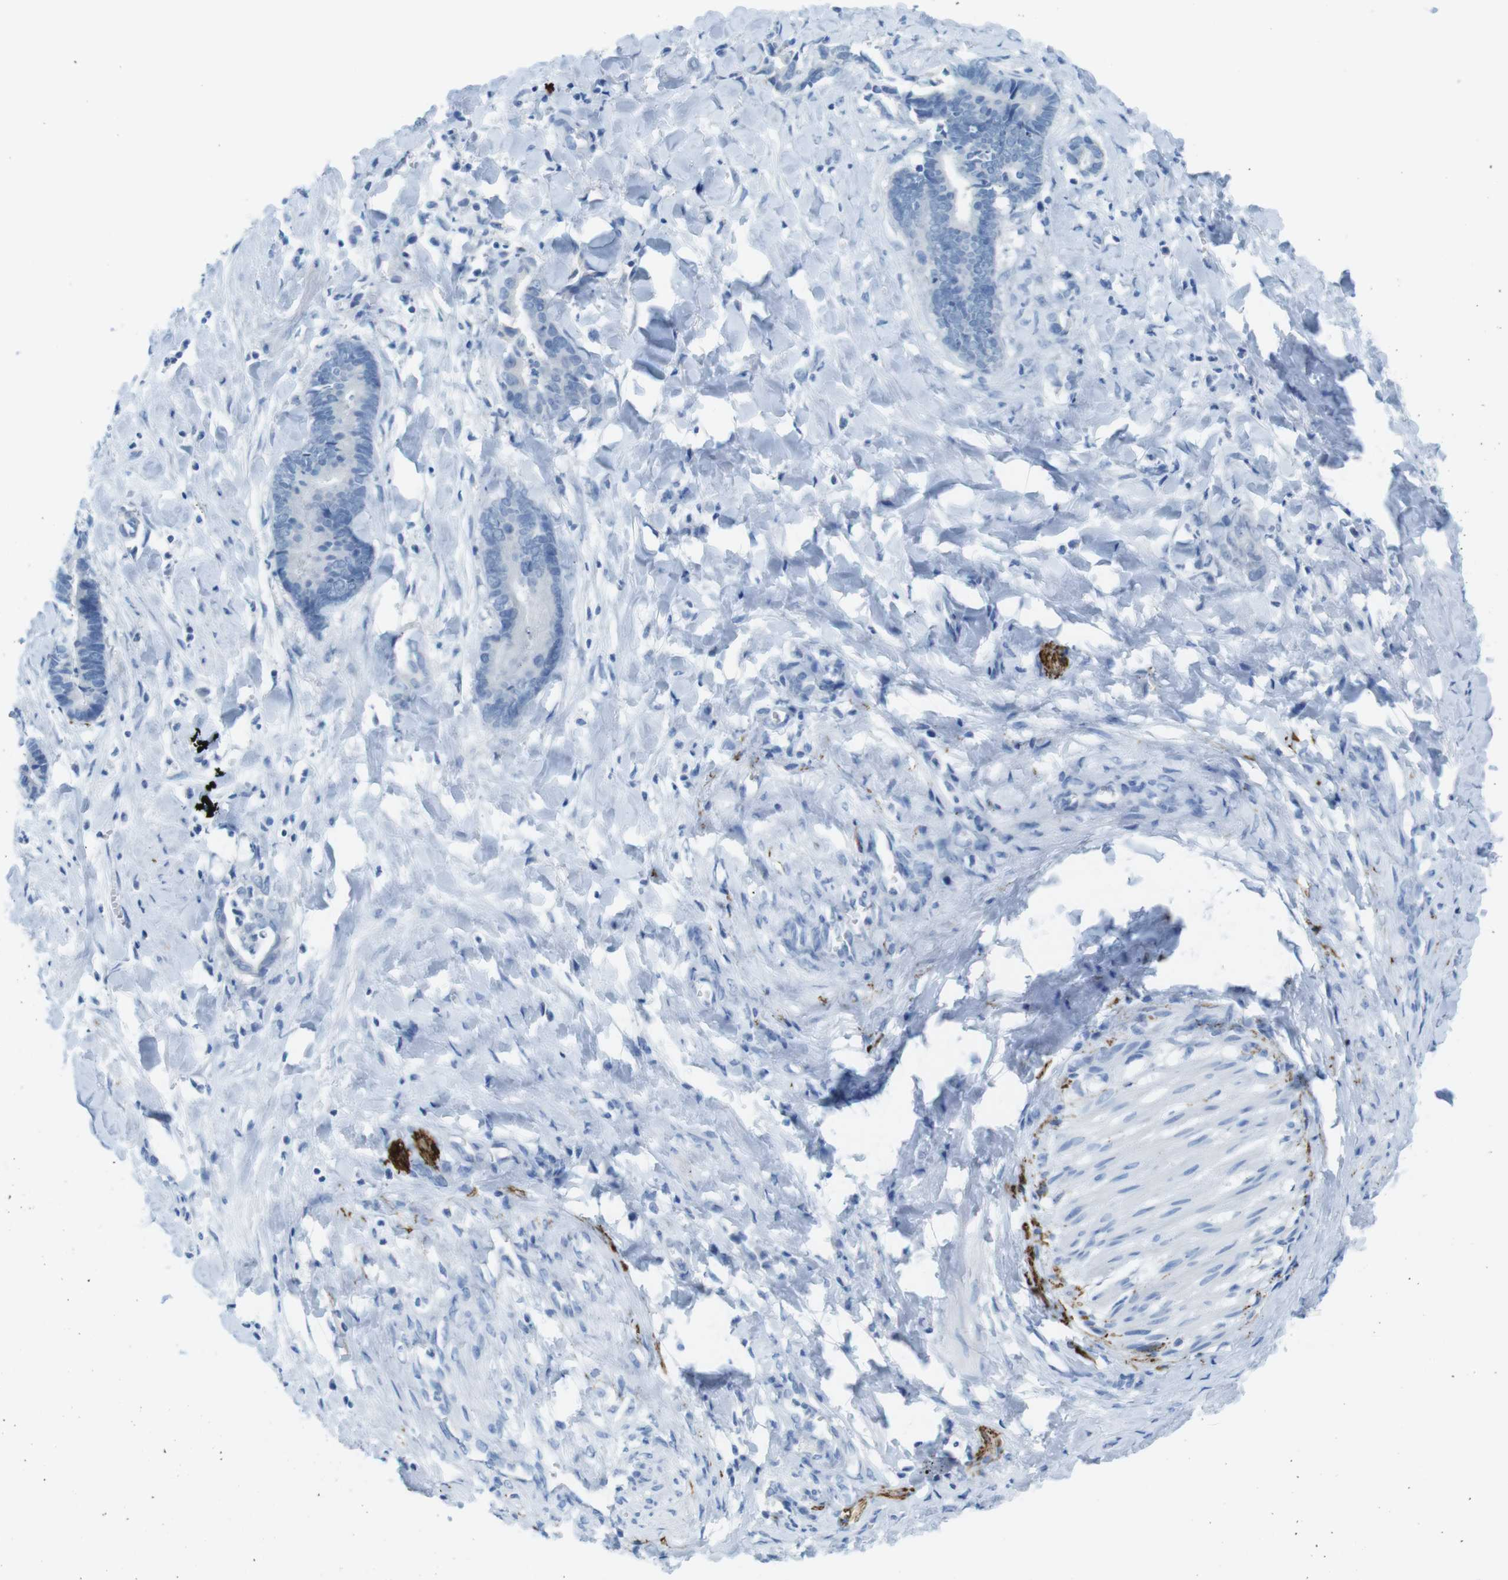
{"staining": {"intensity": "negative", "quantity": "none", "location": "none"}, "tissue": "cervical cancer", "cell_type": "Tumor cells", "image_type": "cancer", "snomed": [{"axis": "morphology", "description": "Adenocarcinoma, NOS"}, {"axis": "topography", "description": "Cervix"}], "caption": "Histopathology image shows no protein positivity in tumor cells of cervical adenocarcinoma tissue.", "gene": "GAP43", "patient": {"sex": "female", "age": 44}}